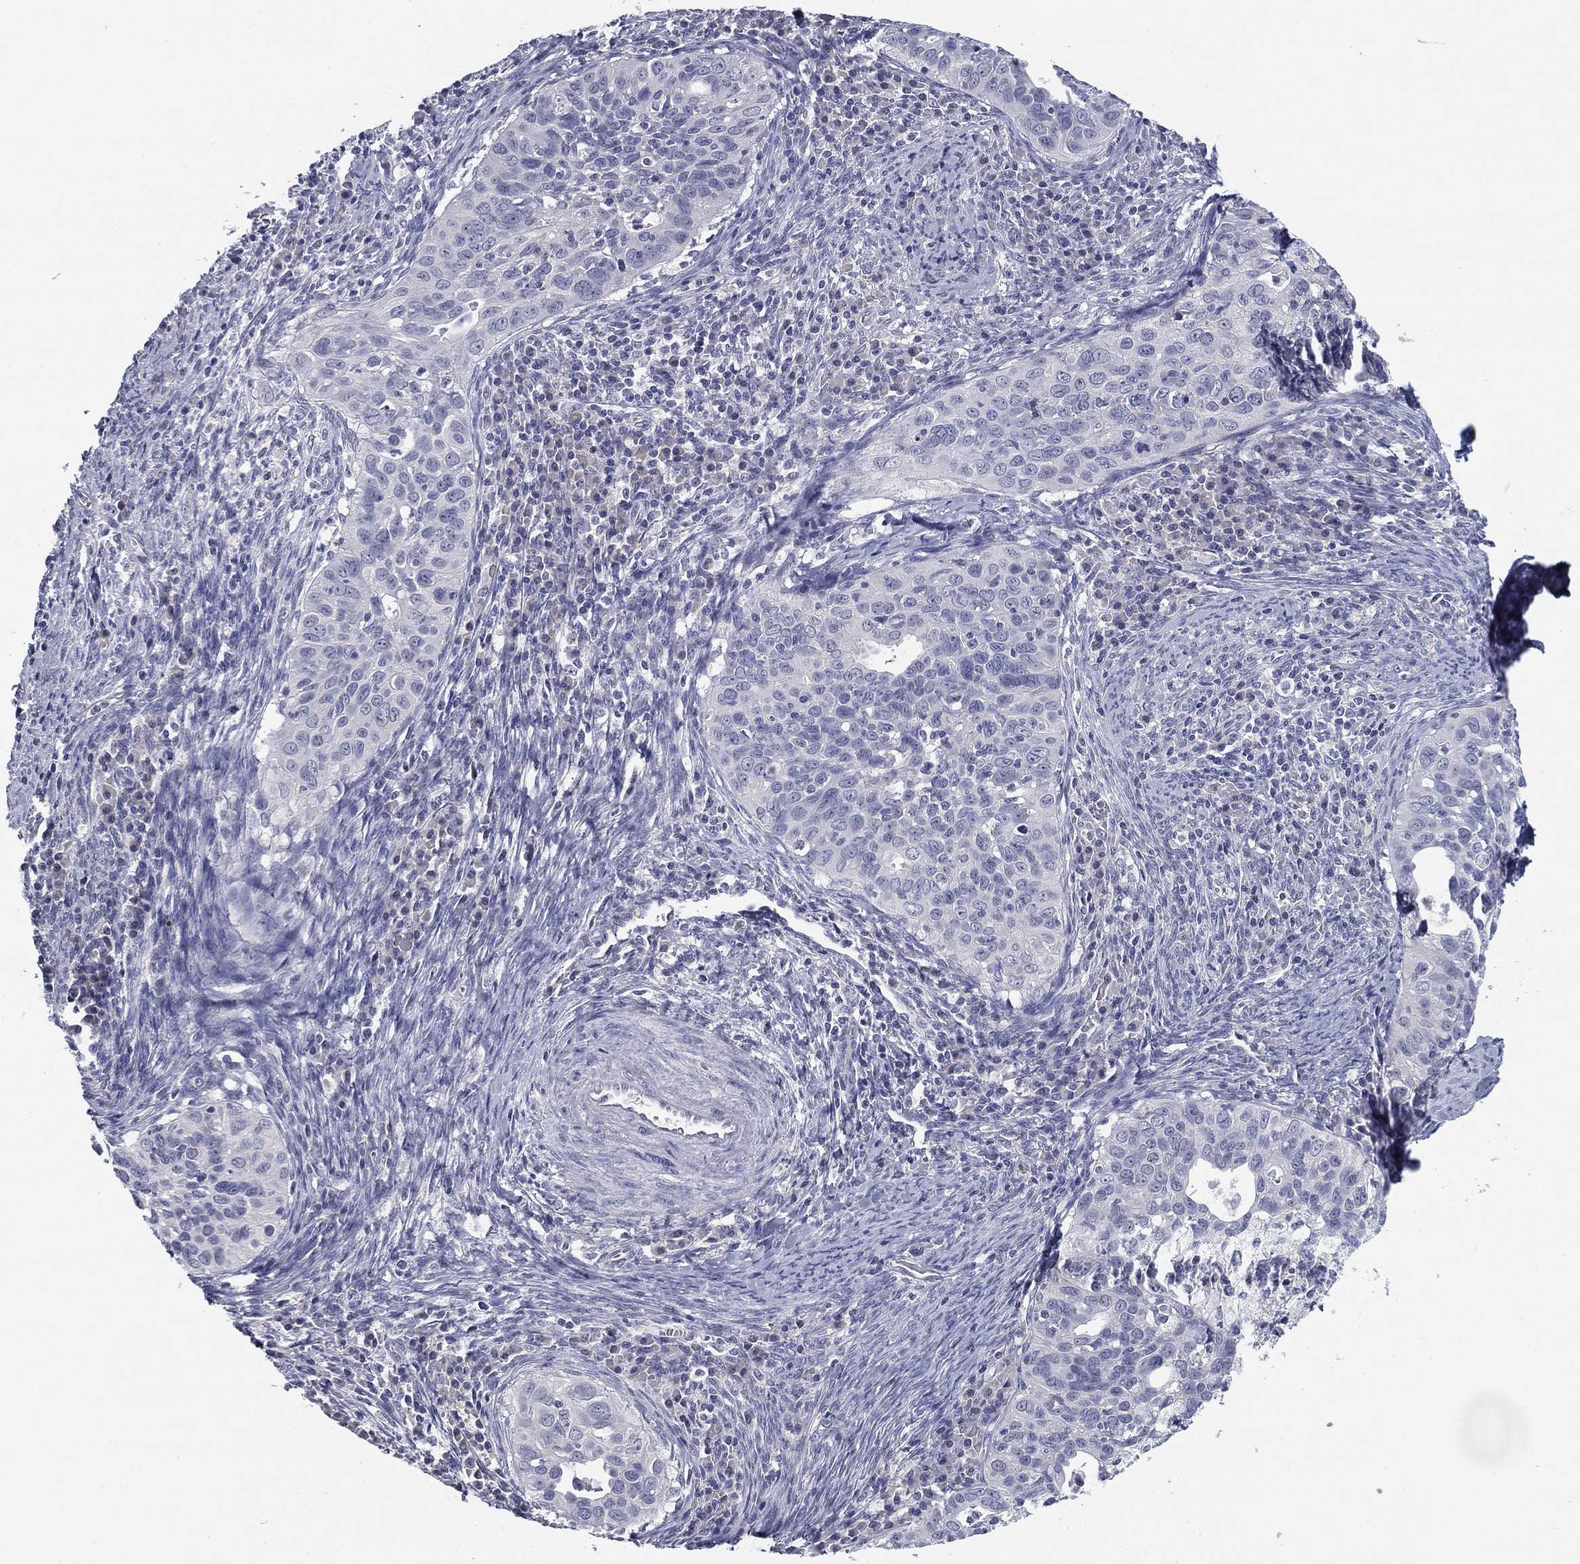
{"staining": {"intensity": "negative", "quantity": "none", "location": "none"}, "tissue": "cervical cancer", "cell_type": "Tumor cells", "image_type": "cancer", "snomed": [{"axis": "morphology", "description": "Squamous cell carcinoma, NOS"}, {"axis": "topography", "description": "Cervix"}], "caption": "This is an immunohistochemistry histopathology image of human squamous cell carcinoma (cervical). There is no positivity in tumor cells.", "gene": "REXO5", "patient": {"sex": "female", "age": 26}}